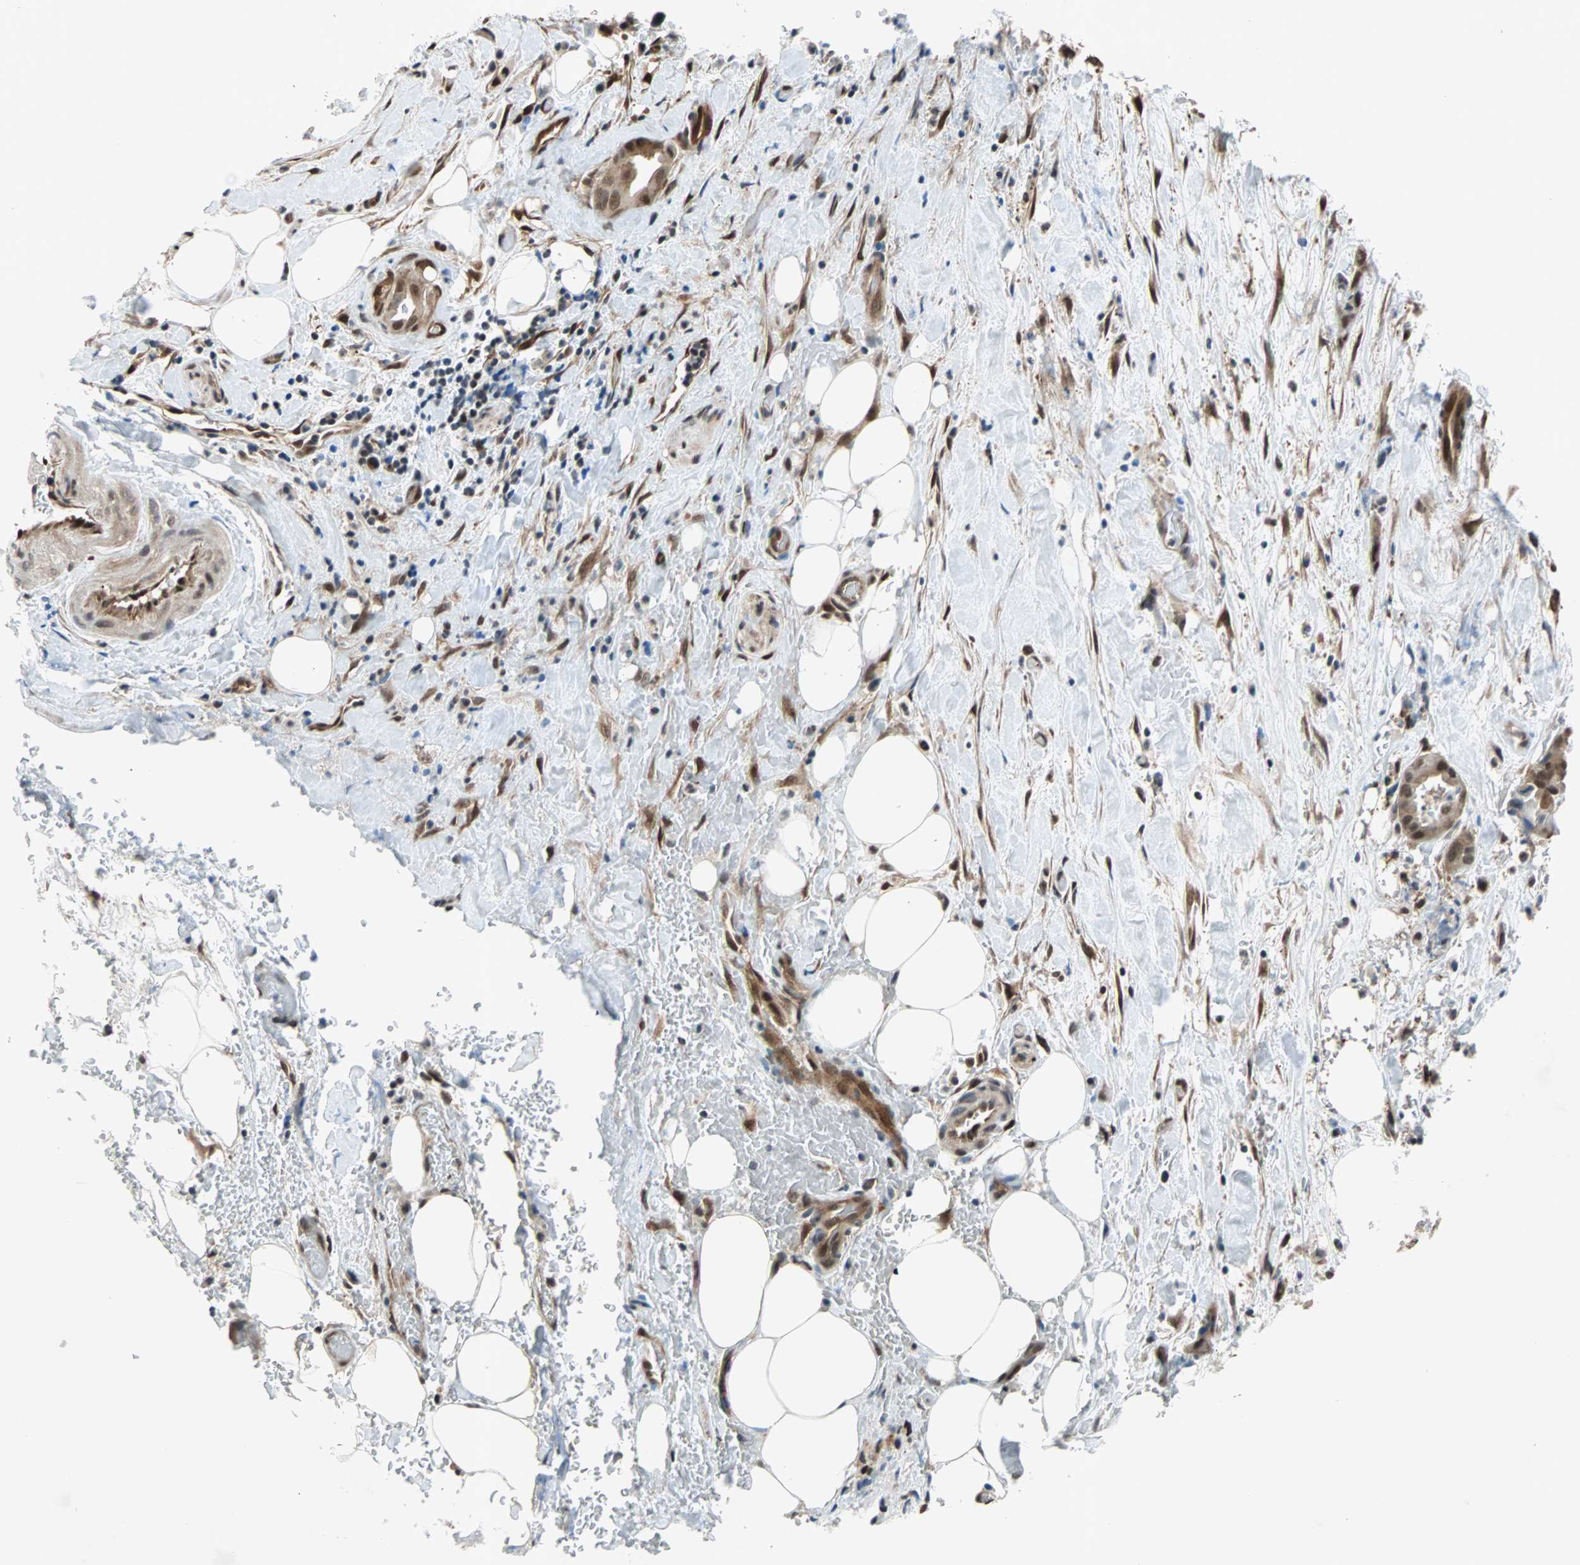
{"staining": {"intensity": "moderate", "quantity": ">75%", "location": "cytoplasmic/membranous,nuclear"}, "tissue": "liver cancer", "cell_type": "Tumor cells", "image_type": "cancer", "snomed": [{"axis": "morphology", "description": "Cholangiocarcinoma"}, {"axis": "topography", "description": "Liver"}], "caption": "IHC image of human cholangiocarcinoma (liver) stained for a protein (brown), which exhibits medium levels of moderate cytoplasmic/membranous and nuclear positivity in approximately >75% of tumor cells.", "gene": "WWTR1", "patient": {"sex": "female", "age": 68}}